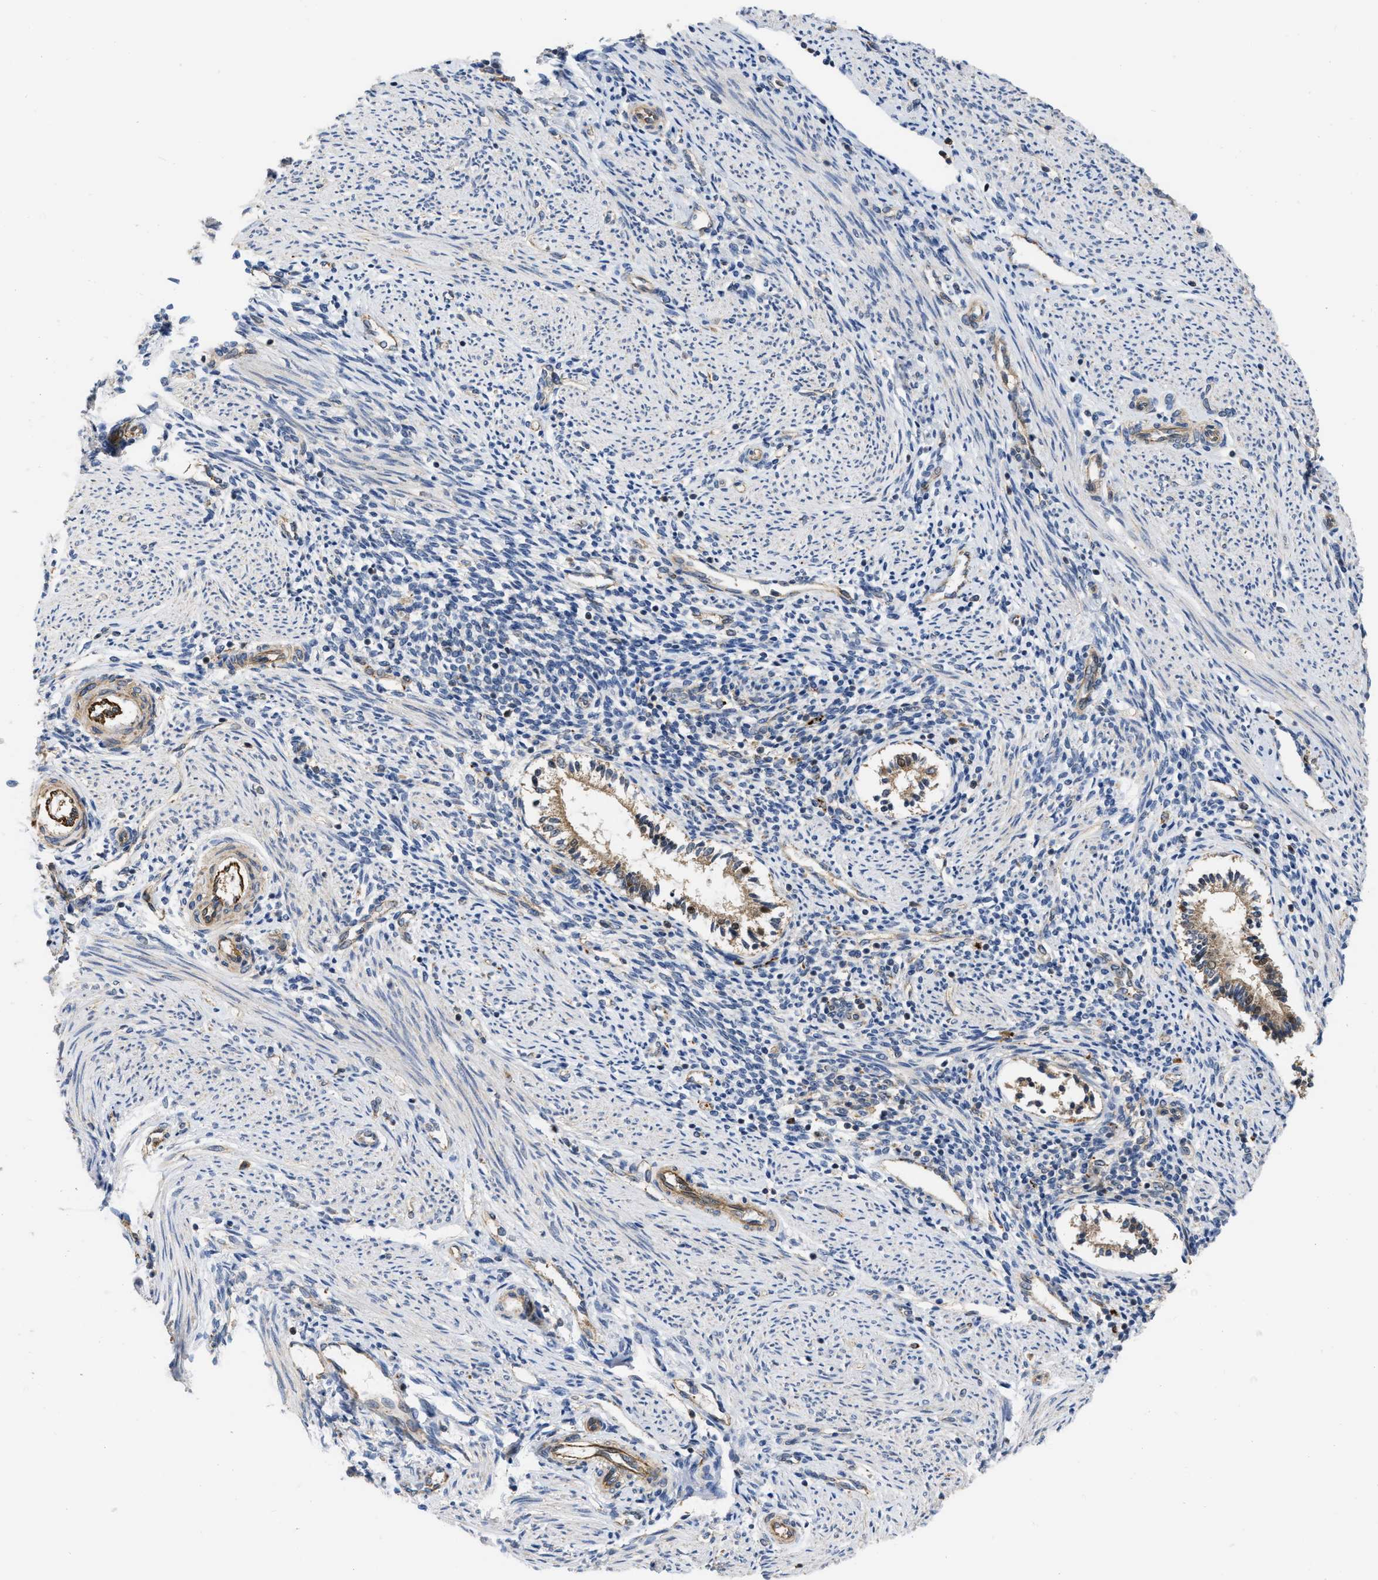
{"staining": {"intensity": "negative", "quantity": "none", "location": "none"}, "tissue": "endometrium", "cell_type": "Cells in endometrial stroma", "image_type": "normal", "snomed": [{"axis": "morphology", "description": "Normal tissue, NOS"}, {"axis": "topography", "description": "Endometrium"}], "caption": "Immunohistochemistry photomicrograph of benign endometrium stained for a protein (brown), which exhibits no staining in cells in endometrial stroma.", "gene": "NAPEPLD", "patient": {"sex": "female", "age": 42}}